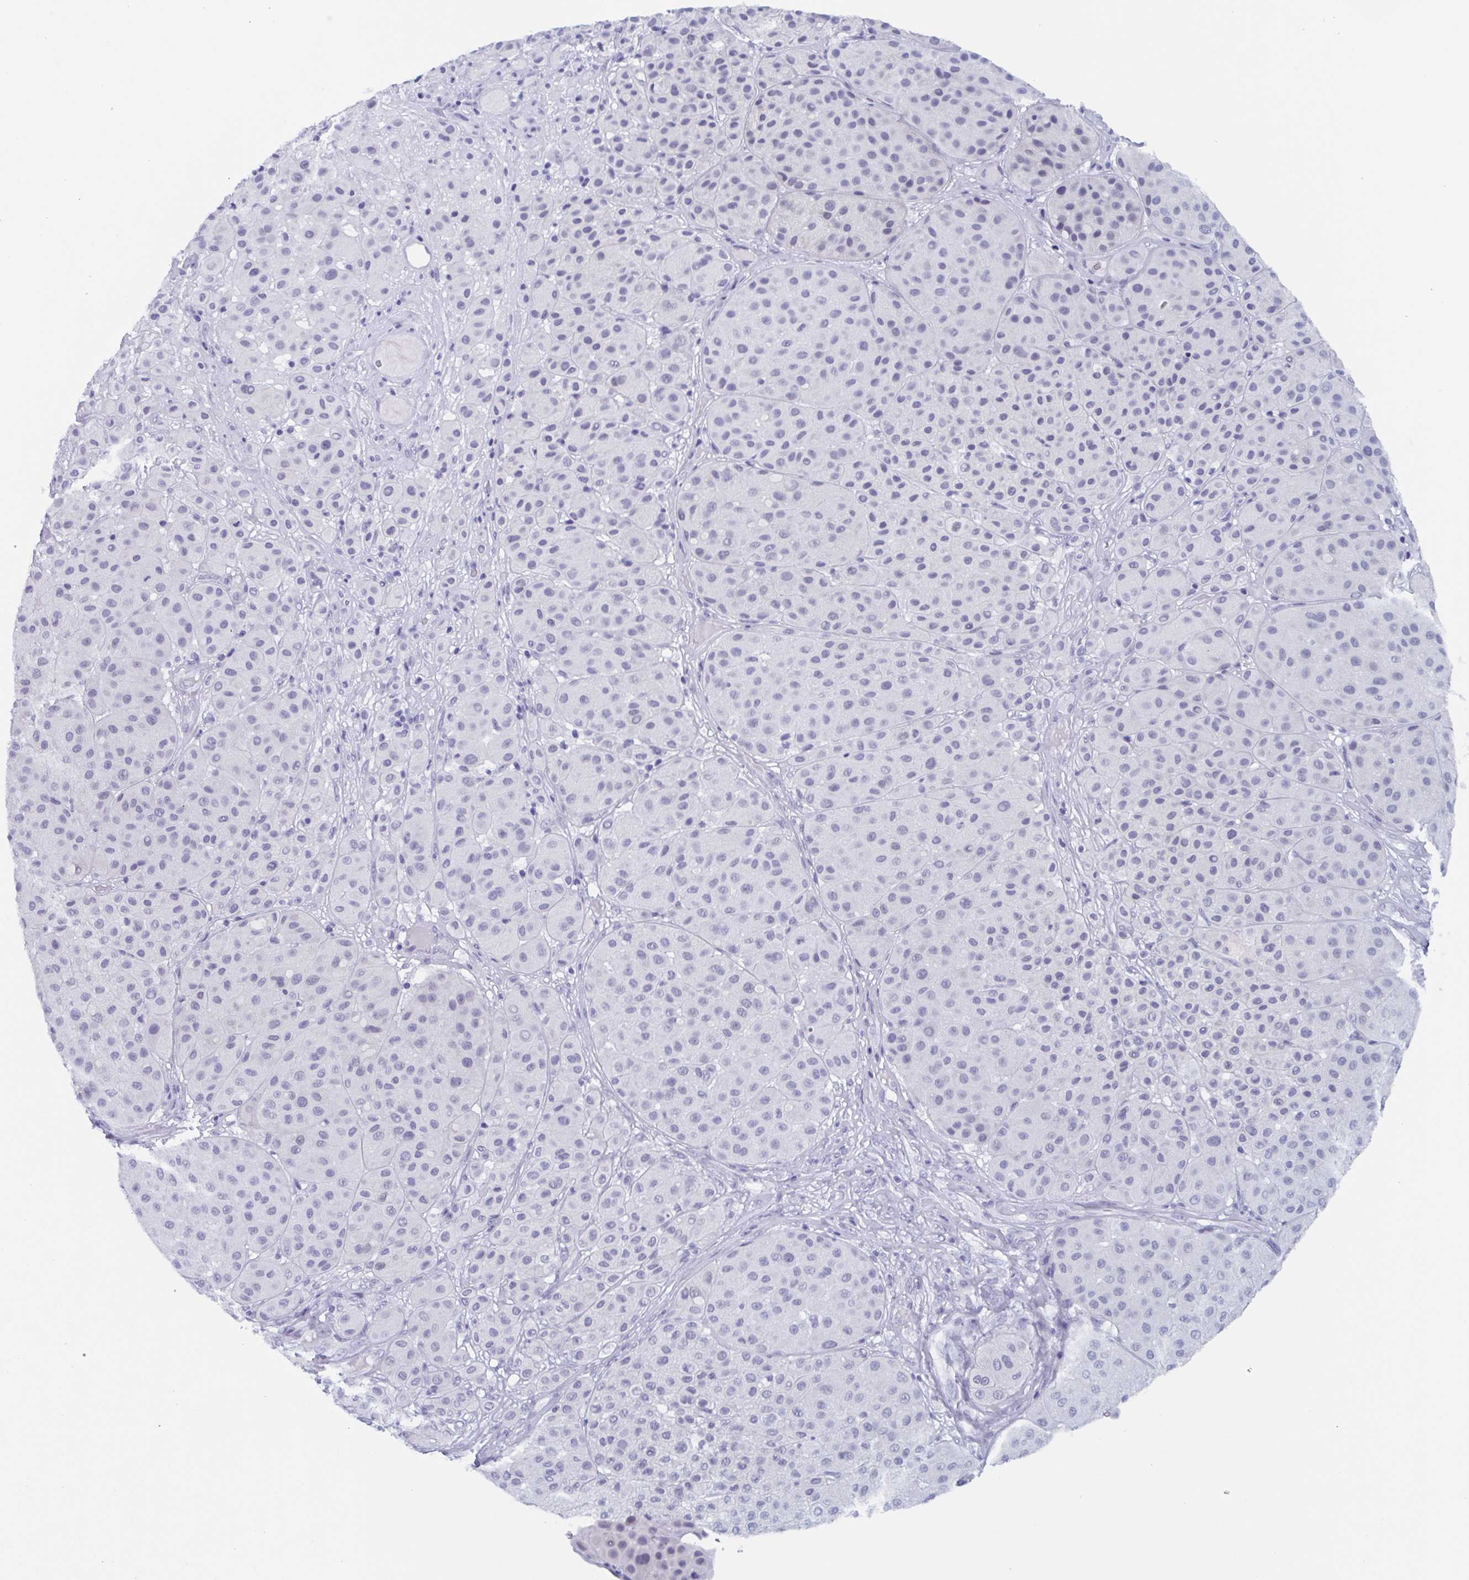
{"staining": {"intensity": "negative", "quantity": "none", "location": "none"}, "tissue": "melanoma", "cell_type": "Tumor cells", "image_type": "cancer", "snomed": [{"axis": "morphology", "description": "Malignant melanoma, Metastatic site"}, {"axis": "topography", "description": "Smooth muscle"}], "caption": "Immunohistochemistry (IHC) micrograph of human malignant melanoma (metastatic site) stained for a protein (brown), which demonstrates no positivity in tumor cells.", "gene": "ZFP64", "patient": {"sex": "male", "age": 41}}